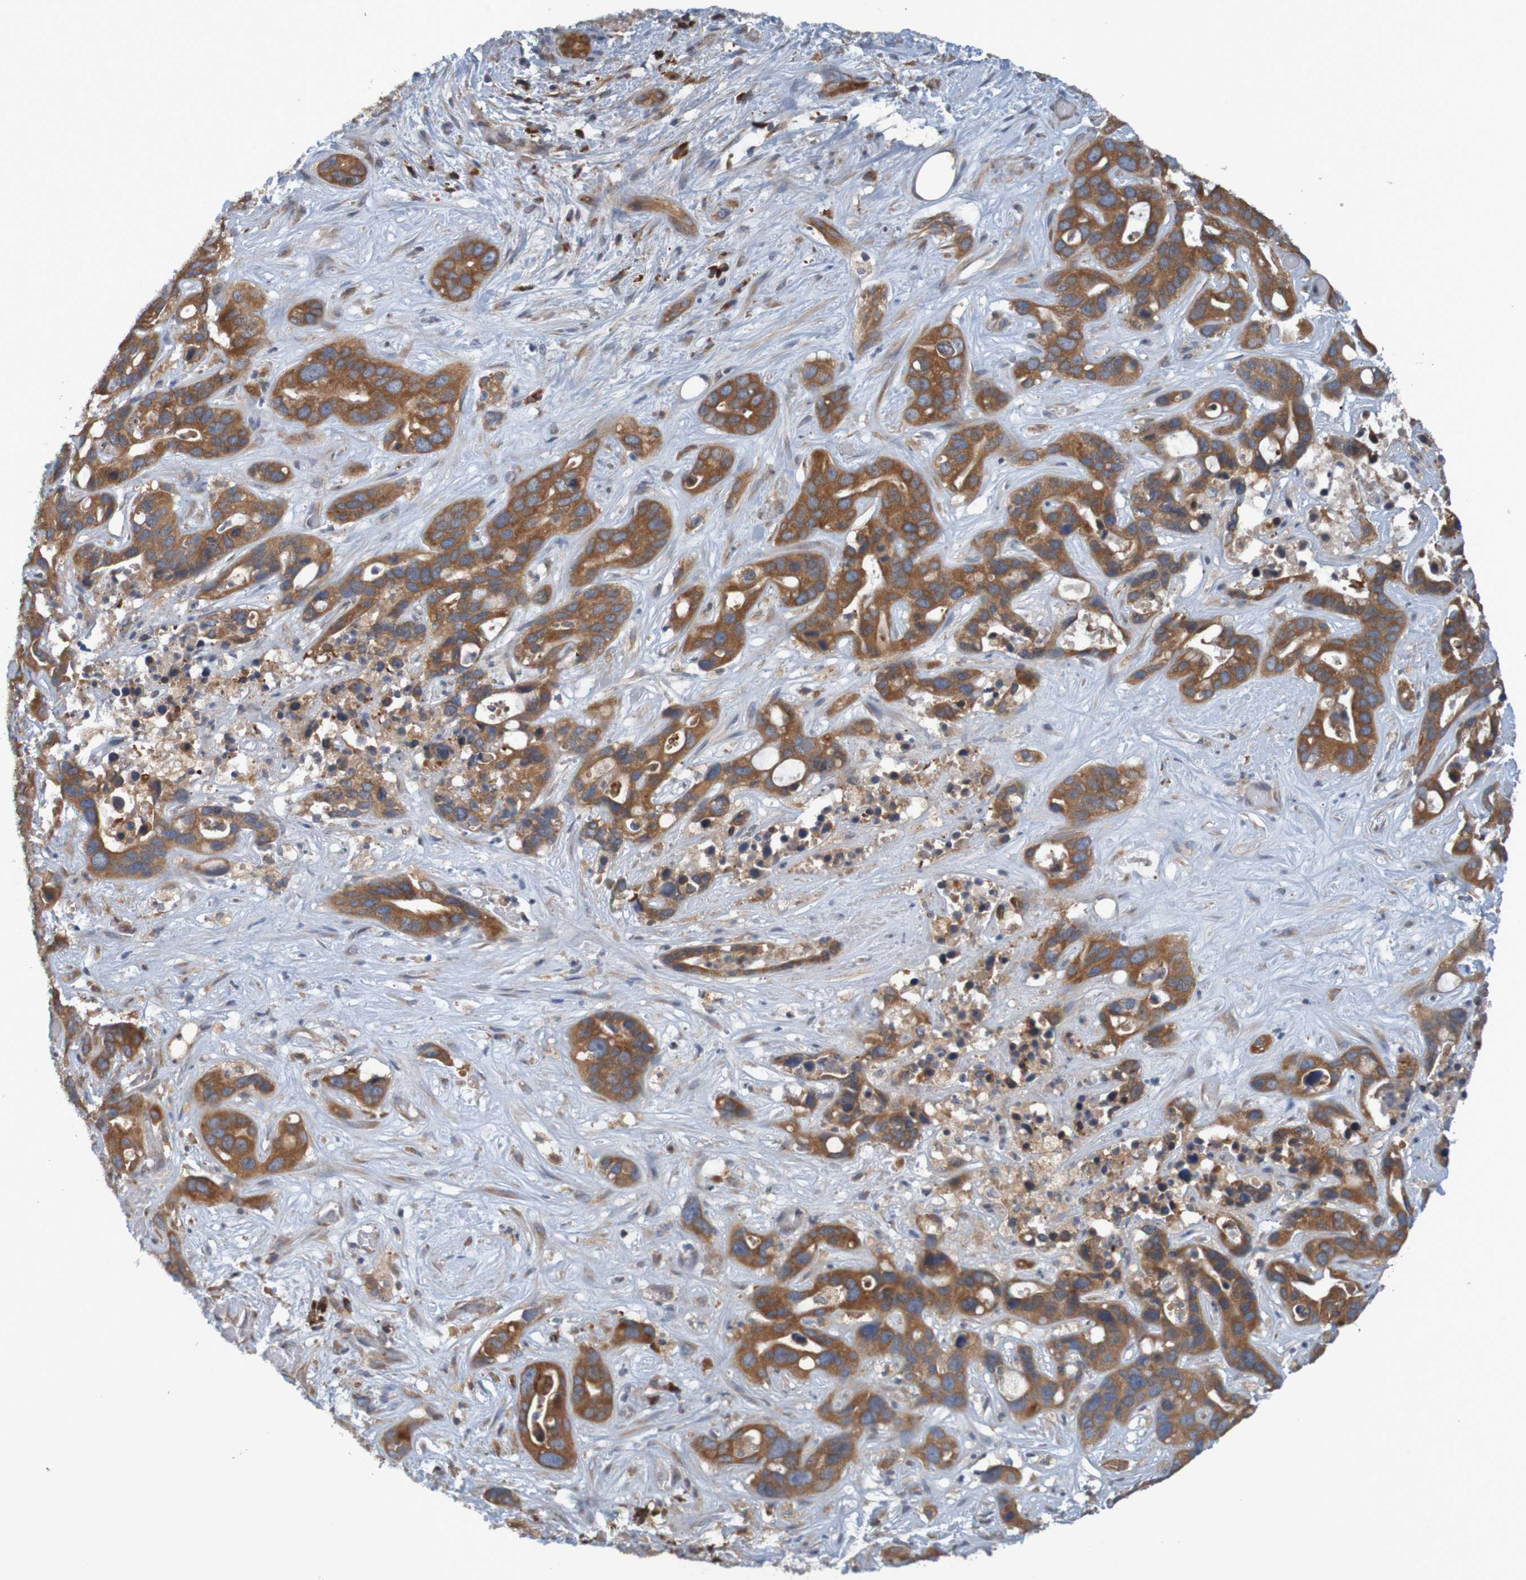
{"staining": {"intensity": "strong", "quantity": ">75%", "location": "cytoplasmic/membranous"}, "tissue": "liver cancer", "cell_type": "Tumor cells", "image_type": "cancer", "snomed": [{"axis": "morphology", "description": "Cholangiocarcinoma"}, {"axis": "topography", "description": "Liver"}], "caption": "Approximately >75% of tumor cells in human liver cancer show strong cytoplasmic/membranous protein expression as visualized by brown immunohistochemical staining.", "gene": "DNAJC4", "patient": {"sex": "female", "age": 65}}